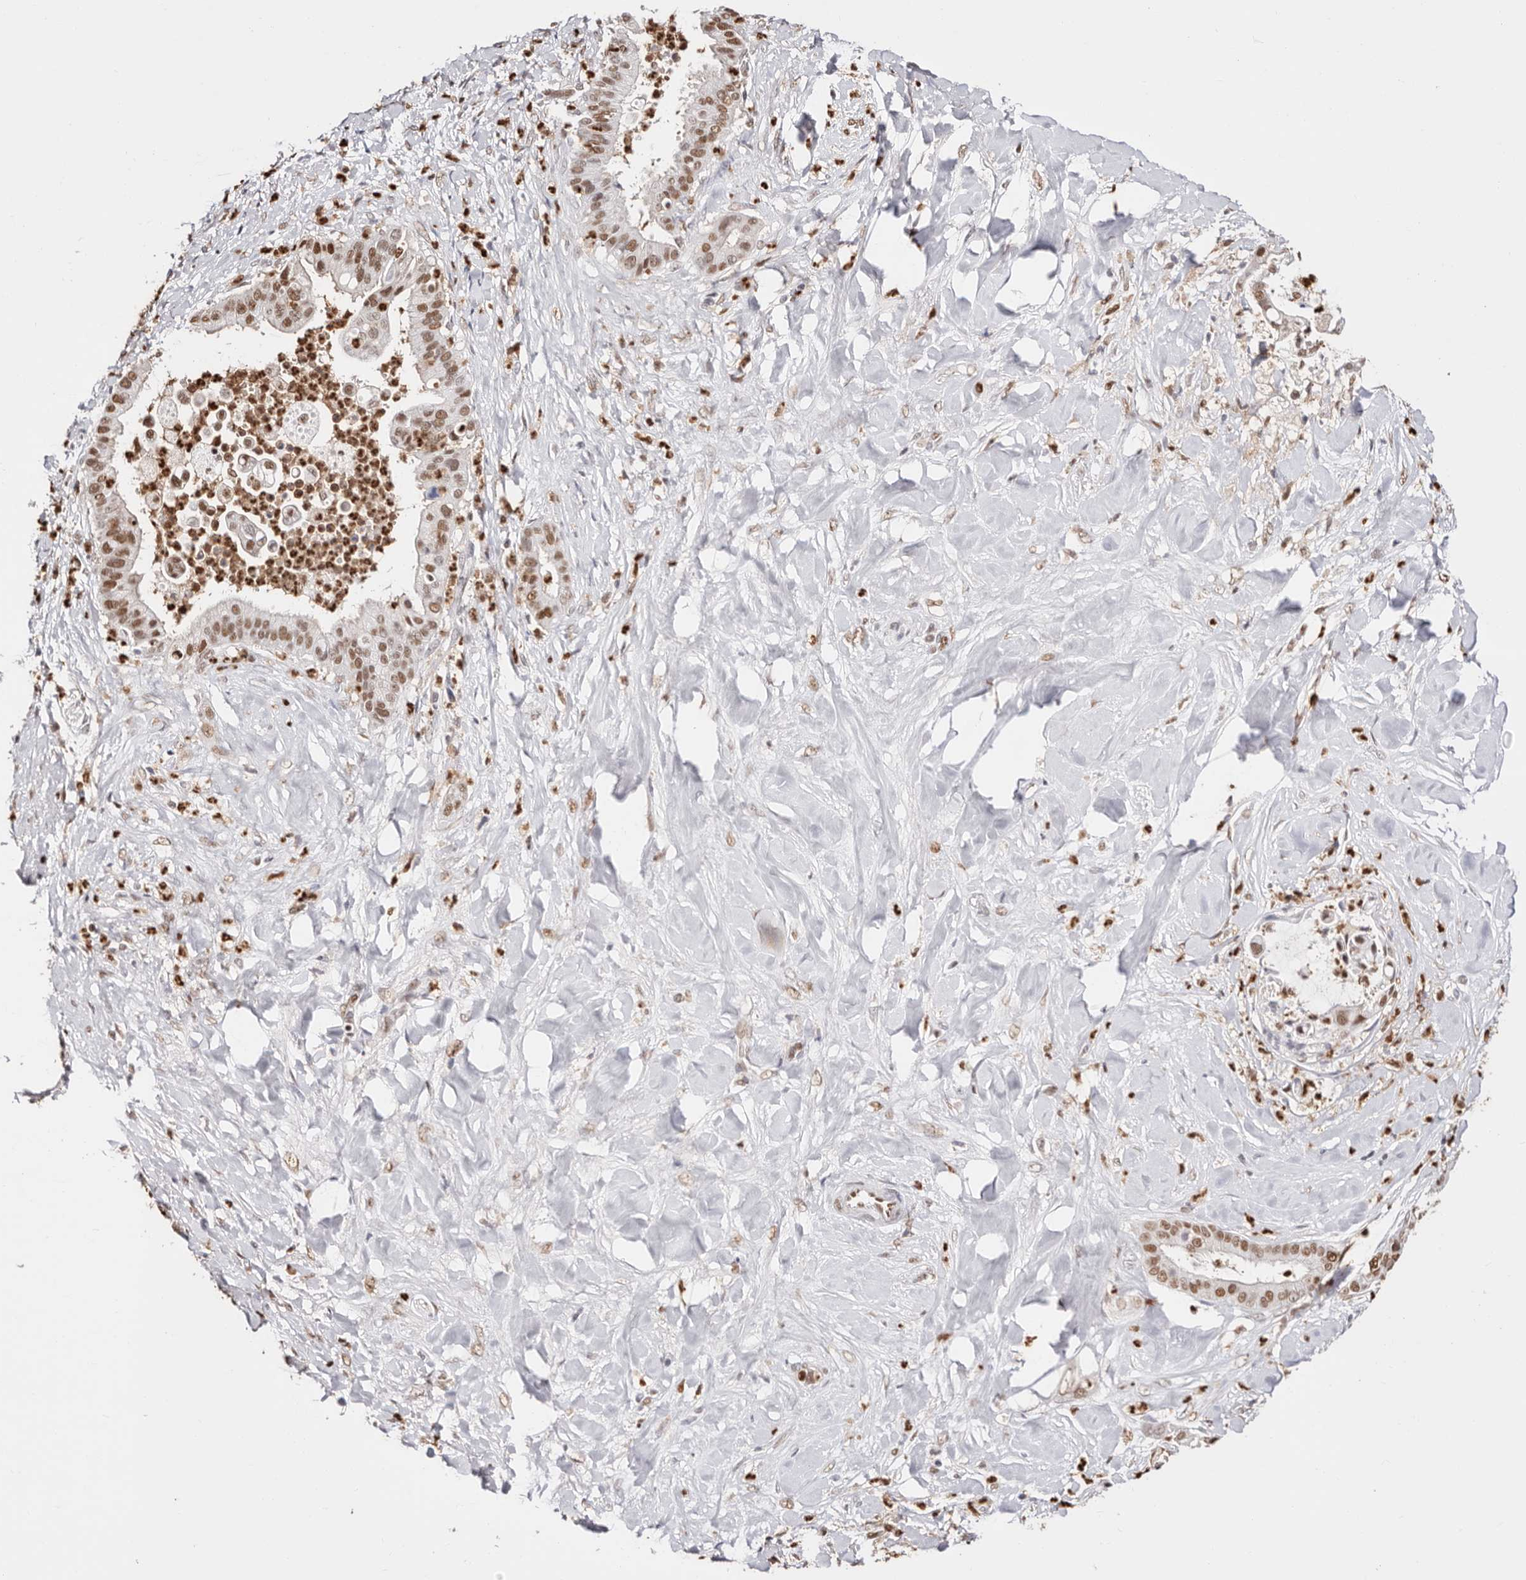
{"staining": {"intensity": "moderate", "quantity": ">75%", "location": "nuclear"}, "tissue": "liver cancer", "cell_type": "Tumor cells", "image_type": "cancer", "snomed": [{"axis": "morphology", "description": "Cholangiocarcinoma"}, {"axis": "topography", "description": "Liver"}], "caption": "Immunohistochemical staining of liver cholangiocarcinoma shows medium levels of moderate nuclear staining in about >75% of tumor cells.", "gene": "TKT", "patient": {"sex": "female", "age": 54}}